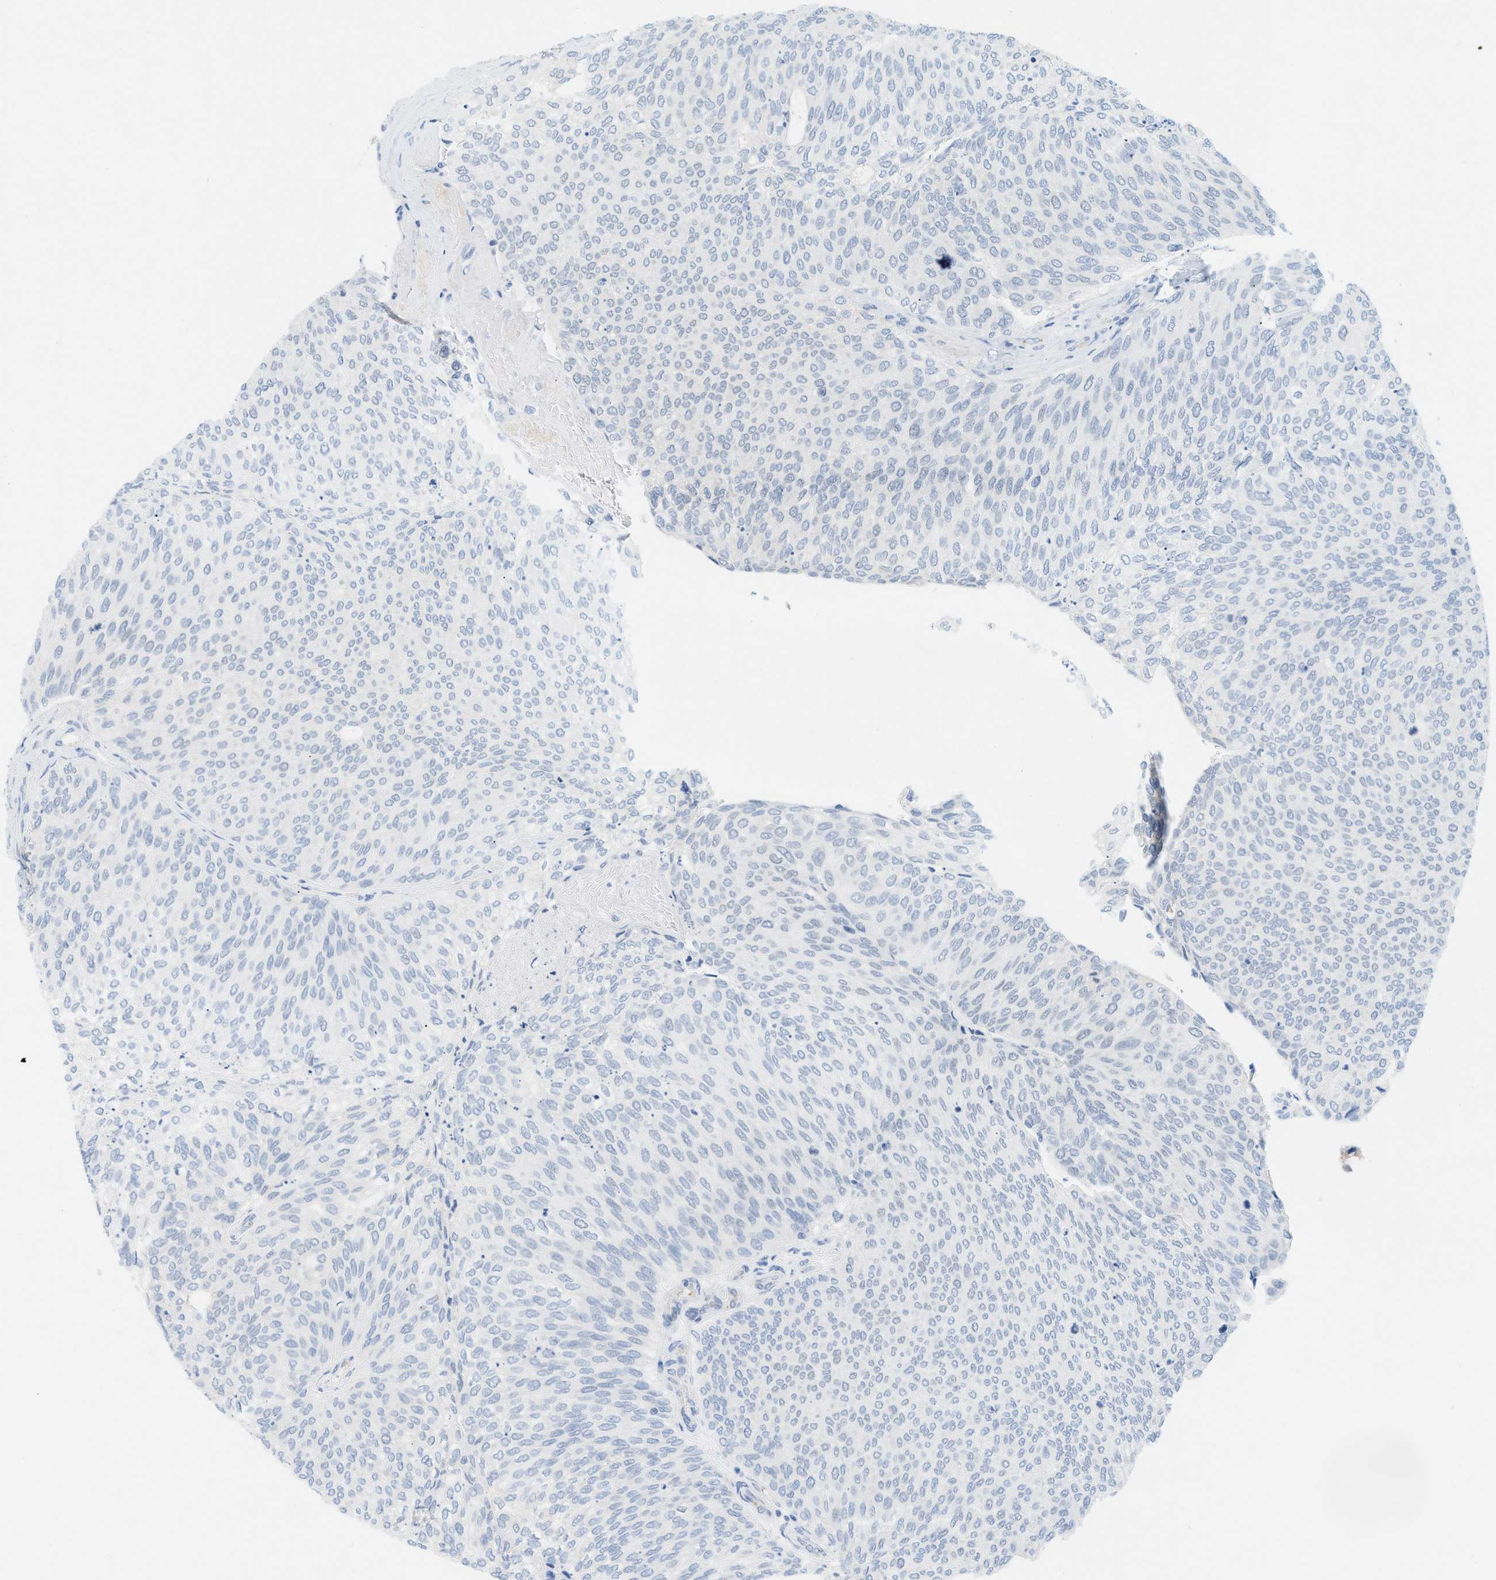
{"staining": {"intensity": "negative", "quantity": "none", "location": "none"}, "tissue": "urothelial cancer", "cell_type": "Tumor cells", "image_type": "cancer", "snomed": [{"axis": "morphology", "description": "Urothelial carcinoma, Low grade"}, {"axis": "topography", "description": "Urinary bladder"}], "caption": "Urothelial cancer was stained to show a protein in brown. There is no significant positivity in tumor cells.", "gene": "HLTF", "patient": {"sex": "female", "age": 79}}